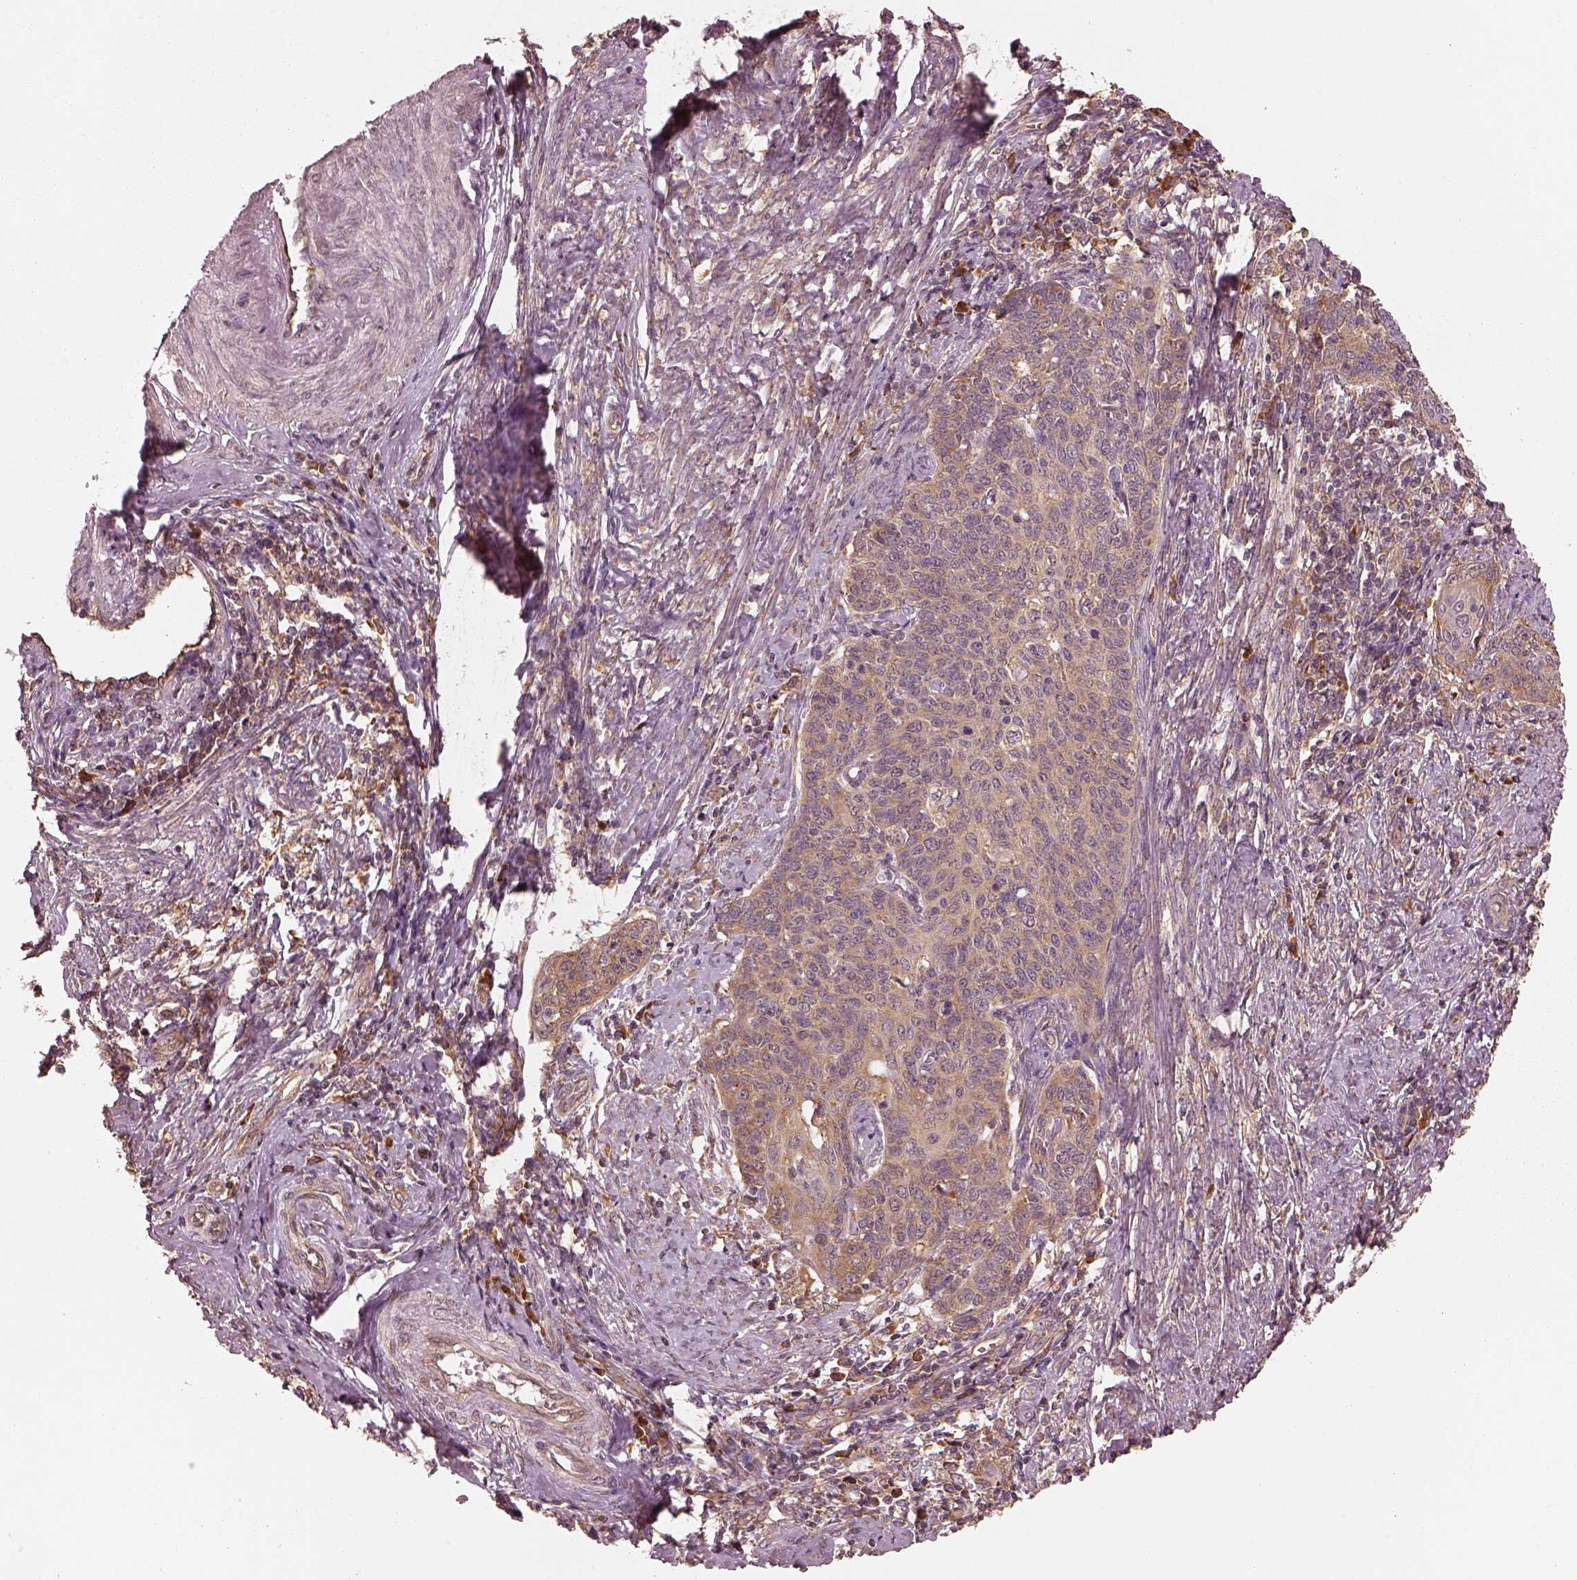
{"staining": {"intensity": "weak", "quantity": "25%-75%", "location": "cytoplasmic/membranous"}, "tissue": "cervical cancer", "cell_type": "Tumor cells", "image_type": "cancer", "snomed": [{"axis": "morphology", "description": "Squamous cell carcinoma, NOS"}, {"axis": "topography", "description": "Cervix"}], "caption": "The immunohistochemical stain shows weak cytoplasmic/membranous staining in tumor cells of cervical cancer (squamous cell carcinoma) tissue.", "gene": "RPS5", "patient": {"sex": "female", "age": 39}}